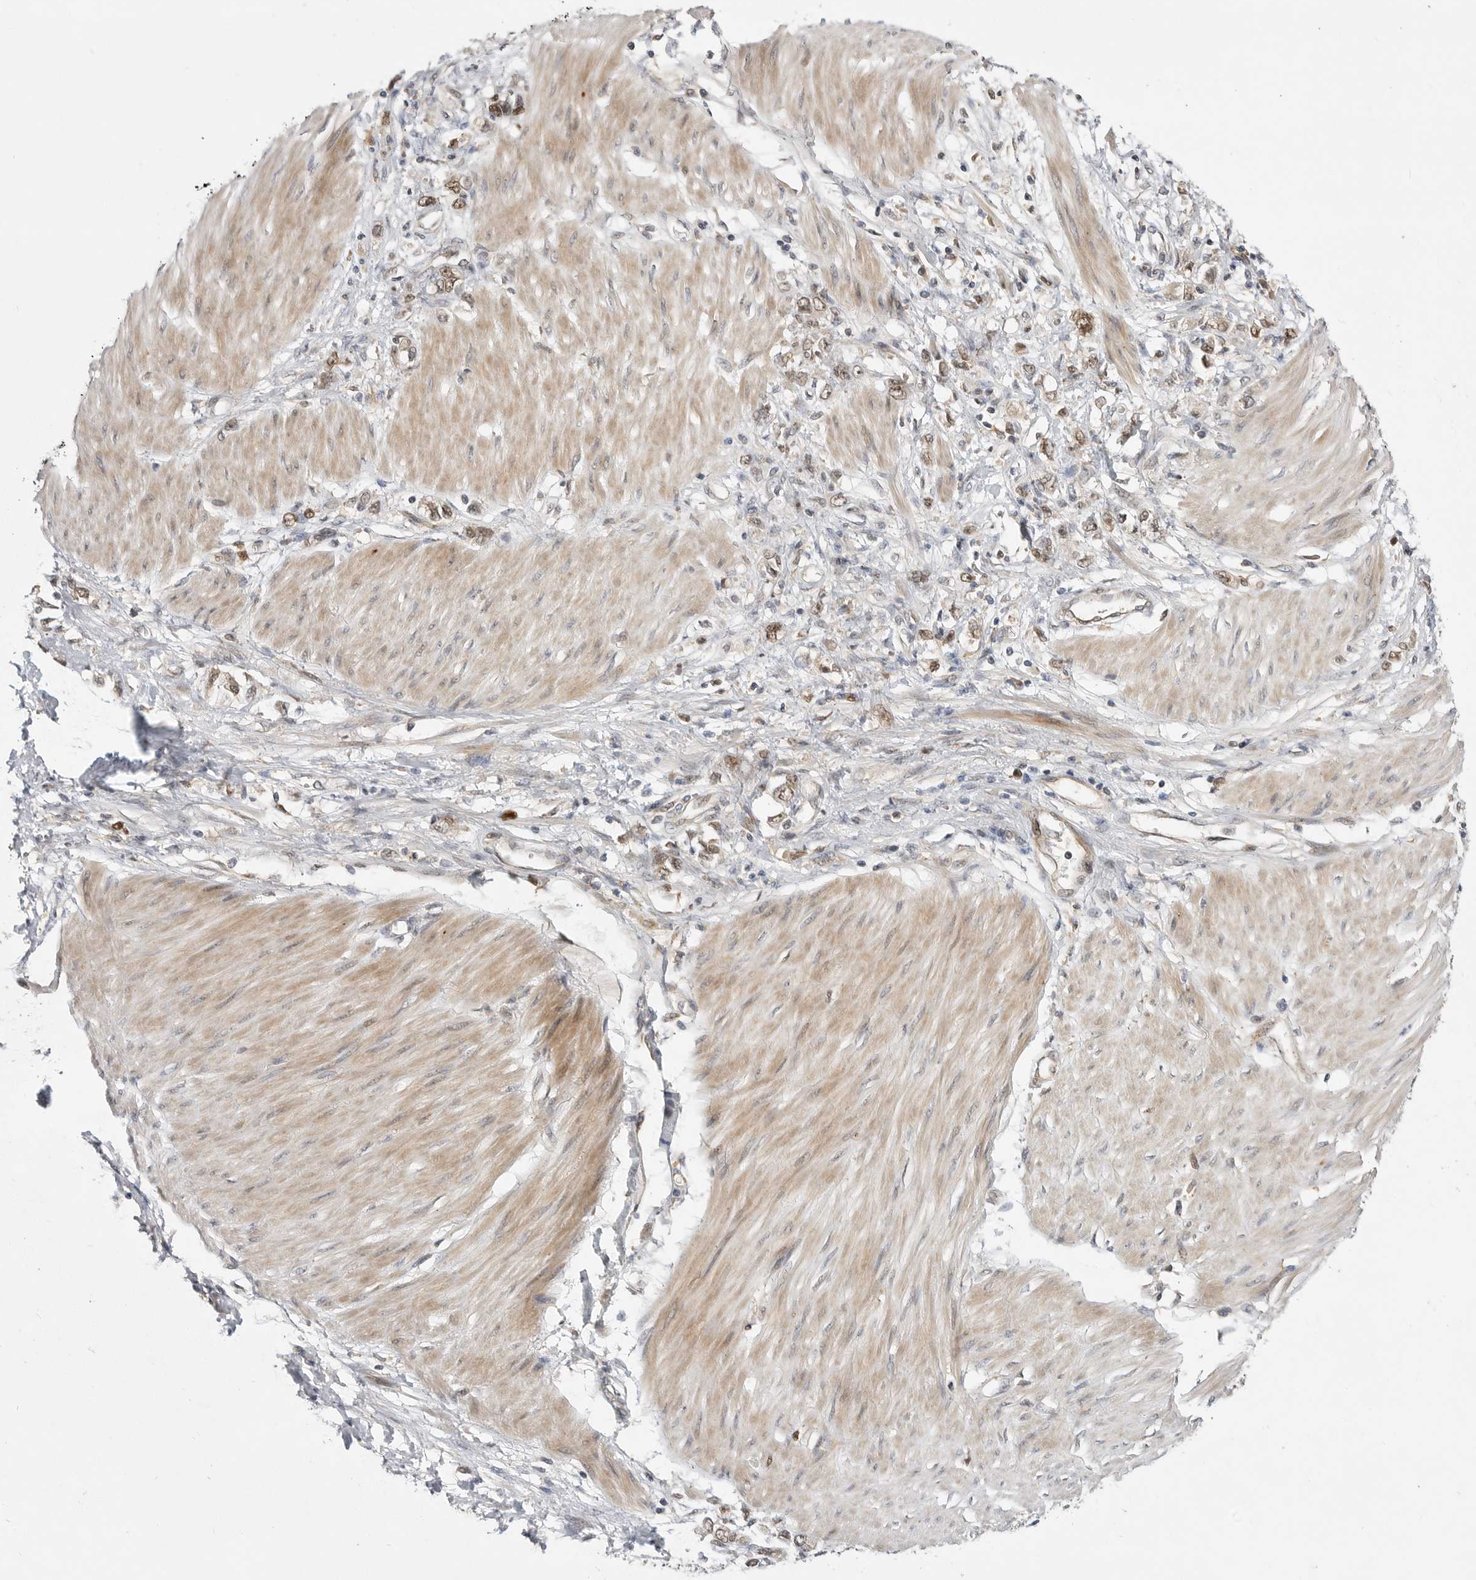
{"staining": {"intensity": "weak", "quantity": ">75%", "location": "cytoplasmic/membranous,nuclear"}, "tissue": "stomach cancer", "cell_type": "Tumor cells", "image_type": "cancer", "snomed": [{"axis": "morphology", "description": "Adenocarcinoma, NOS"}, {"axis": "topography", "description": "Stomach"}], "caption": "A brown stain highlights weak cytoplasmic/membranous and nuclear positivity of a protein in stomach cancer tumor cells. The staining was performed using DAB to visualize the protein expression in brown, while the nuclei were stained in blue with hematoxylin (Magnification: 20x).", "gene": "CSNK1G3", "patient": {"sex": "female", "age": 76}}